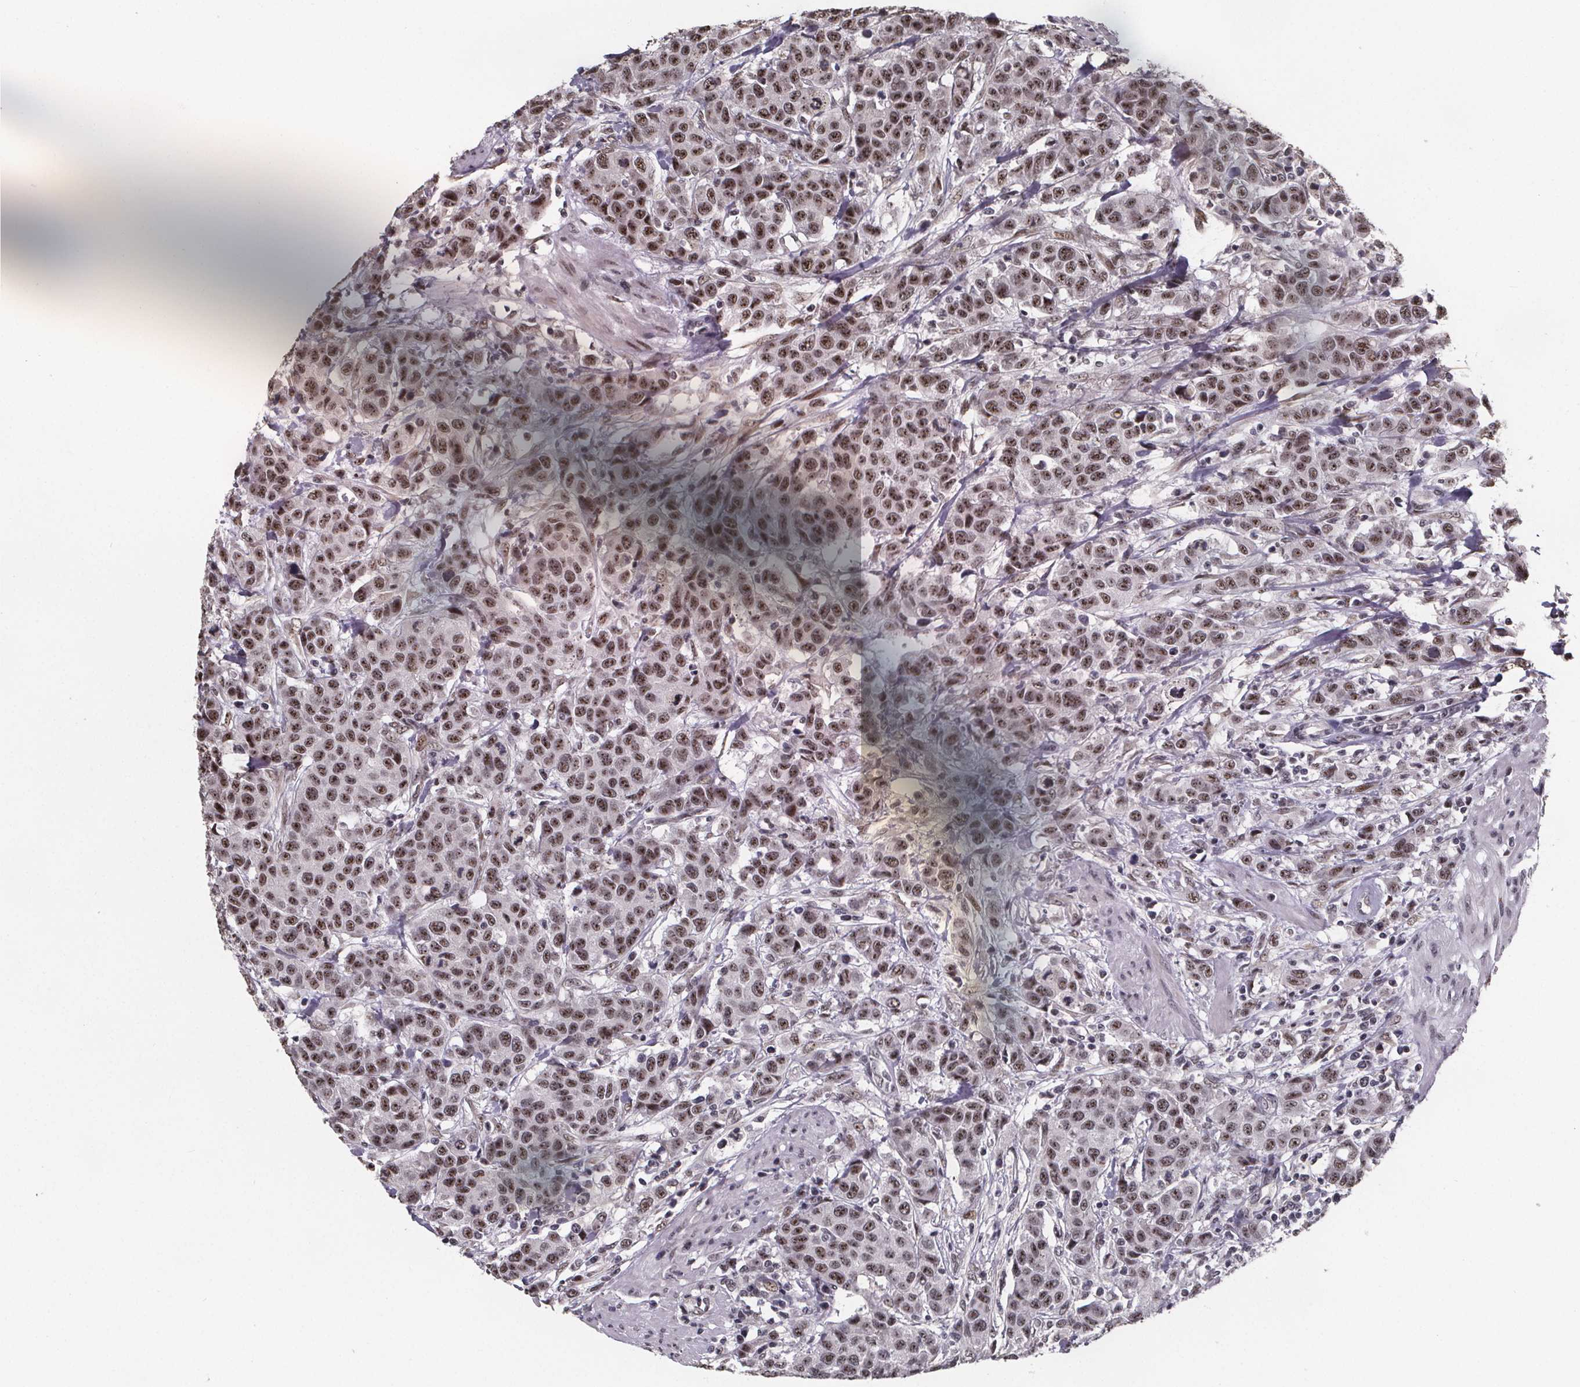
{"staining": {"intensity": "moderate", "quantity": ">75%", "location": "nuclear"}, "tissue": "urothelial cancer", "cell_type": "Tumor cells", "image_type": "cancer", "snomed": [{"axis": "morphology", "description": "Urothelial carcinoma, High grade"}, {"axis": "topography", "description": "Urinary bladder"}], "caption": "Human urothelial cancer stained with a protein marker demonstrates moderate staining in tumor cells.", "gene": "U2SURP", "patient": {"sex": "female", "age": 58}}